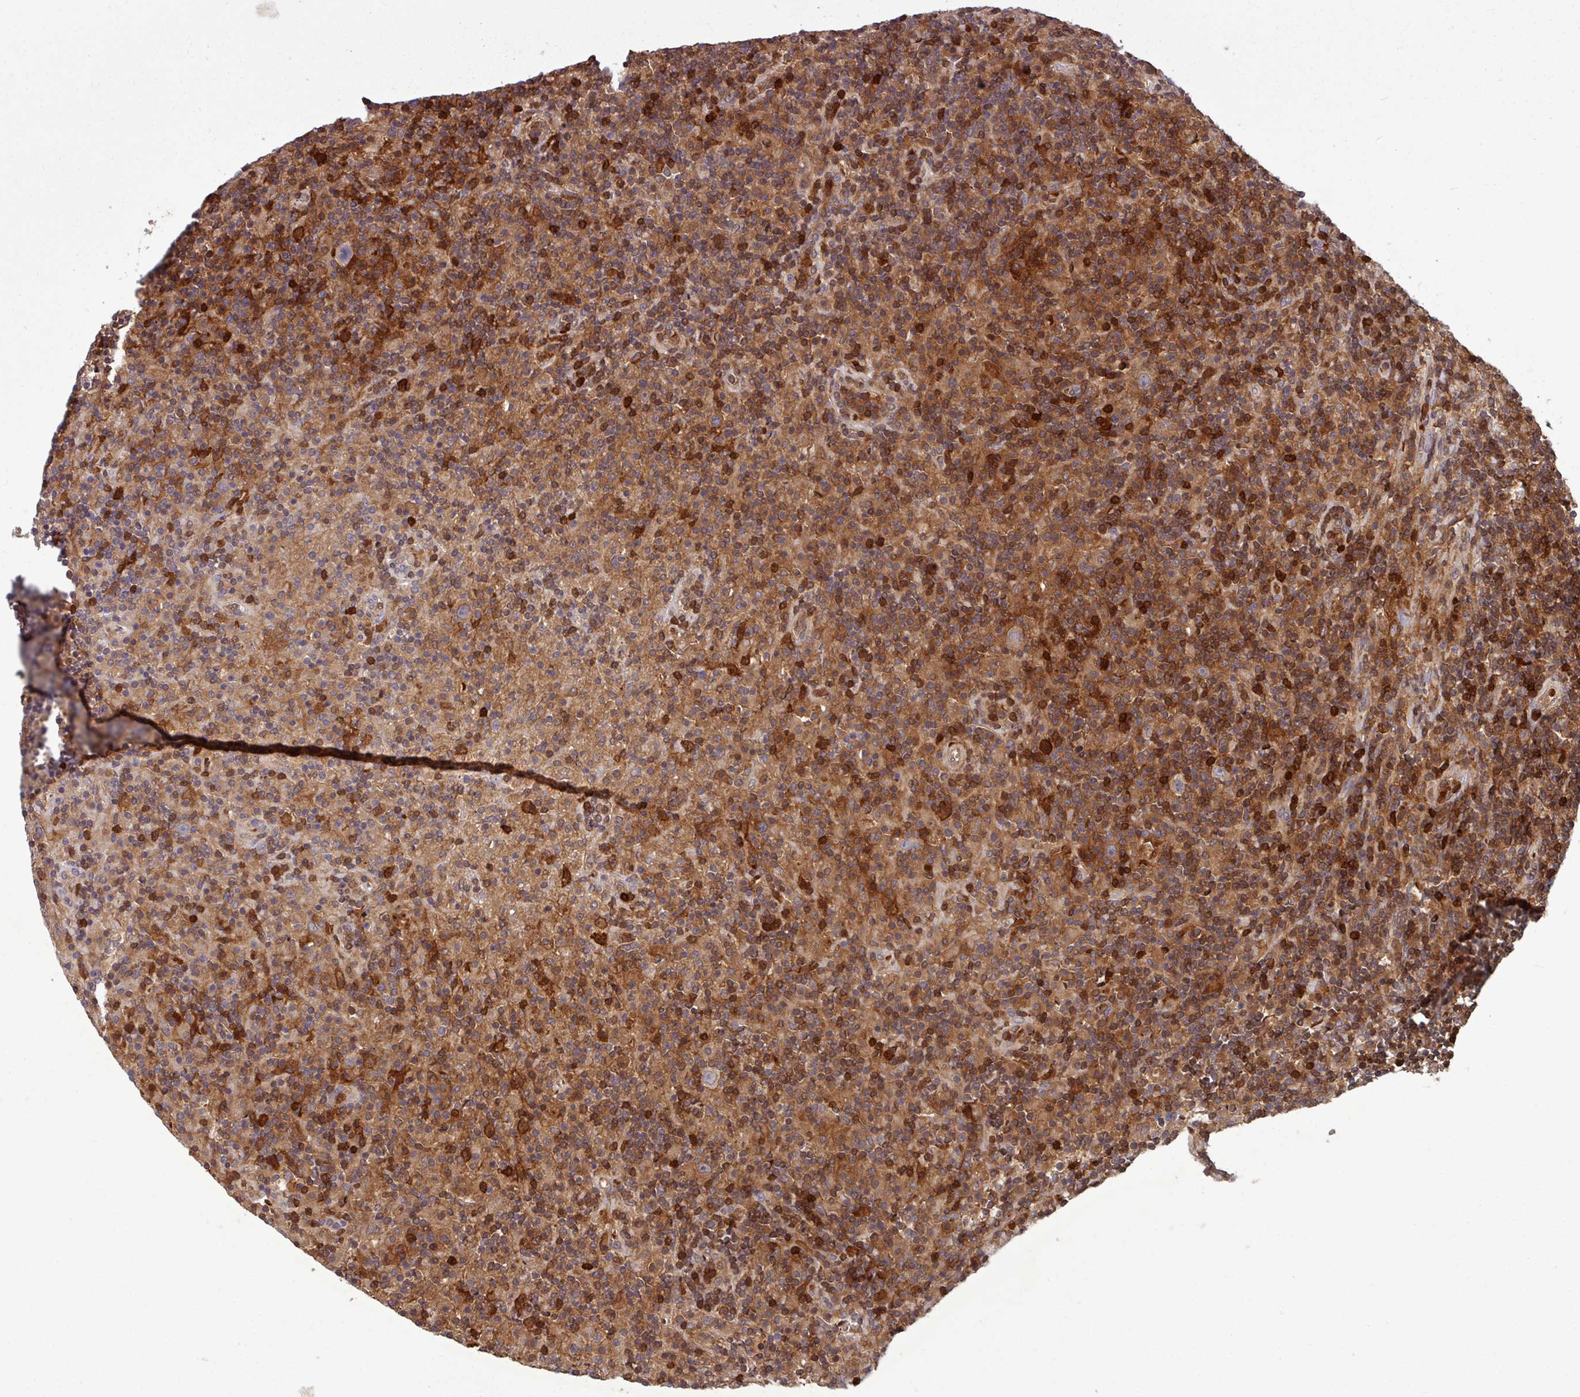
{"staining": {"intensity": "negative", "quantity": "none", "location": "none"}, "tissue": "lymphoma", "cell_type": "Tumor cells", "image_type": "cancer", "snomed": [{"axis": "morphology", "description": "Hodgkin's disease, NOS"}, {"axis": "topography", "description": "Lymph node"}], "caption": "A high-resolution micrograph shows IHC staining of Hodgkin's disease, which exhibits no significant positivity in tumor cells.", "gene": "SEC61G", "patient": {"sex": "male", "age": 70}}